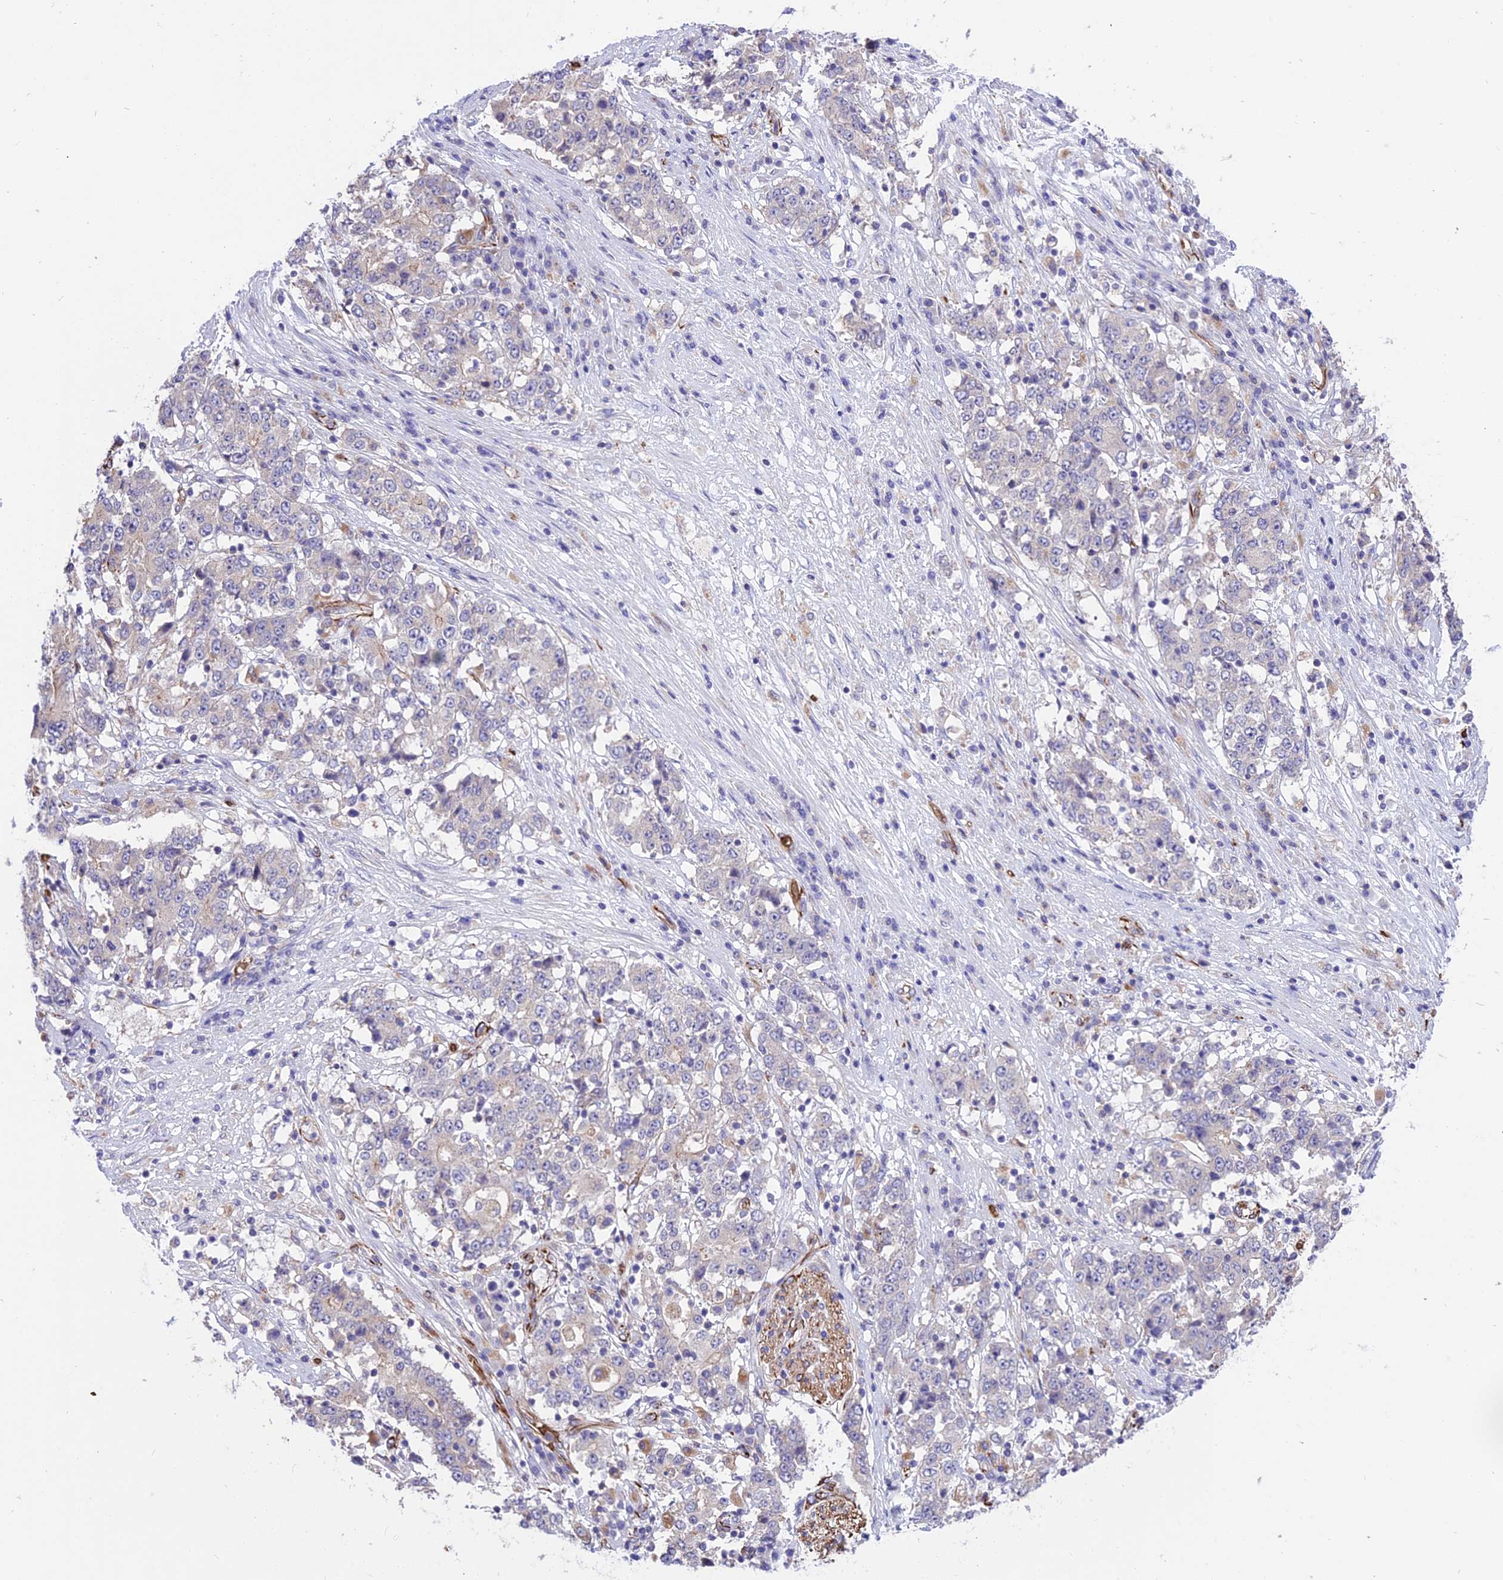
{"staining": {"intensity": "negative", "quantity": "none", "location": "none"}, "tissue": "stomach cancer", "cell_type": "Tumor cells", "image_type": "cancer", "snomed": [{"axis": "morphology", "description": "Adenocarcinoma, NOS"}, {"axis": "topography", "description": "Stomach"}], "caption": "An IHC histopathology image of stomach adenocarcinoma is shown. There is no staining in tumor cells of stomach adenocarcinoma.", "gene": "TTC4", "patient": {"sex": "male", "age": 59}}